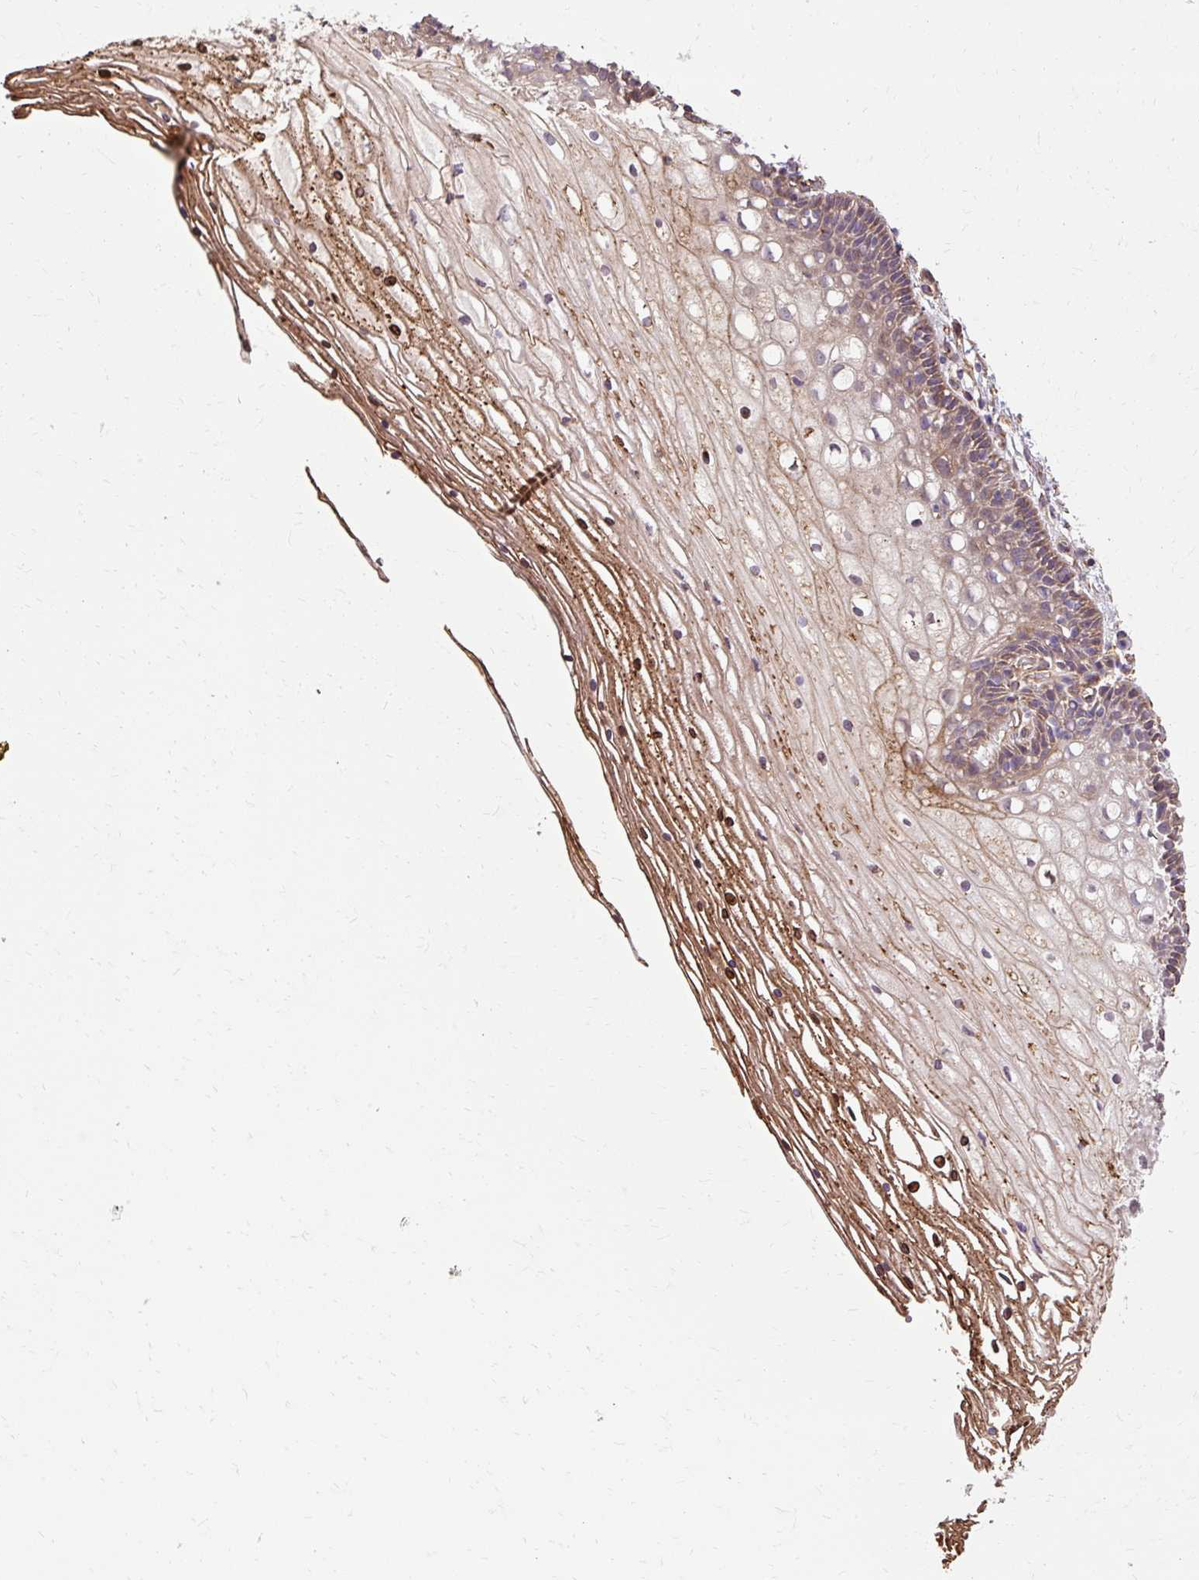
{"staining": {"intensity": "negative", "quantity": "none", "location": "none"}, "tissue": "cervix", "cell_type": "Glandular cells", "image_type": "normal", "snomed": [{"axis": "morphology", "description": "Normal tissue, NOS"}, {"axis": "topography", "description": "Cervix"}], "caption": "Immunohistochemistry (IHC) of unremarkable cervix exhibits no positivity in glandular cells. (Immunohistochemistry (IHC), brightfield microscopy, high magnification).", "gene": "FLRT1", "patient": {"sex": "female", "age": 36}}